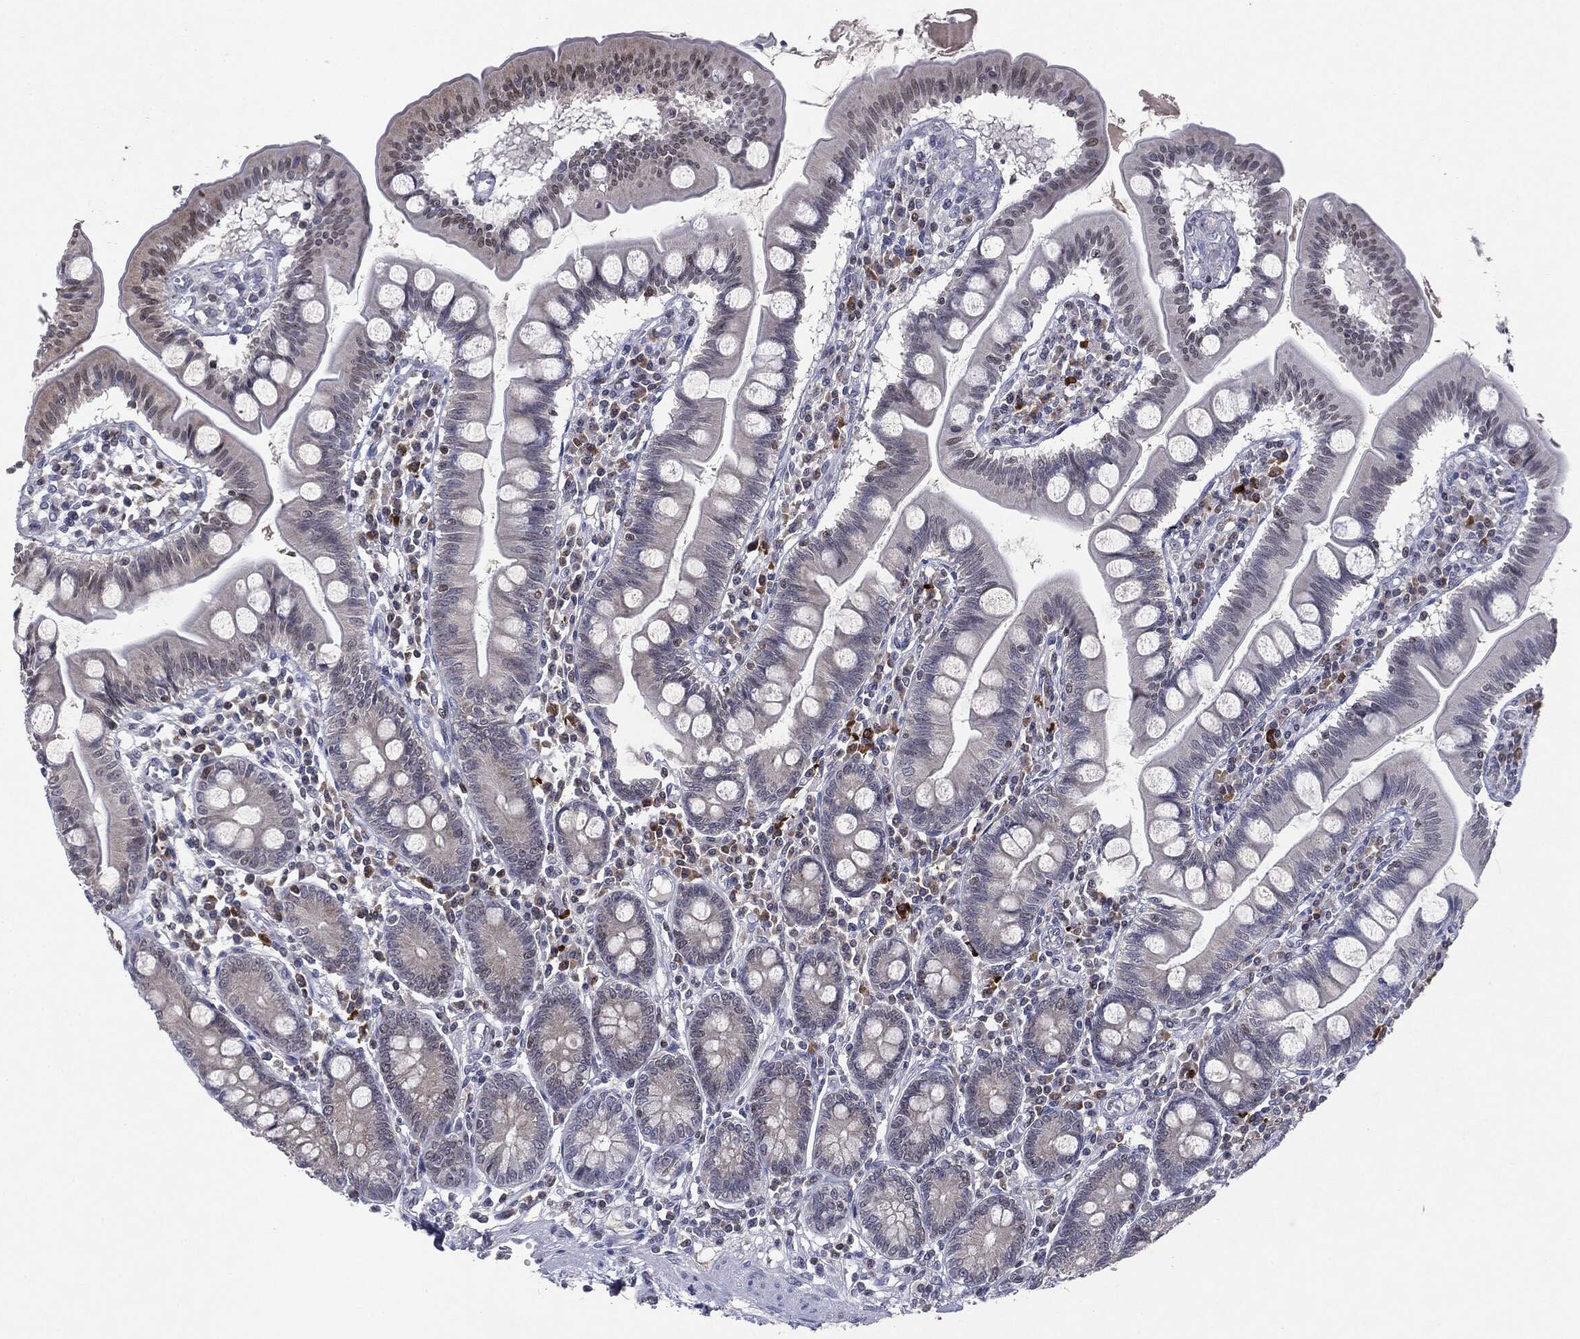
{"staining": {"intensity": "weak", "quantity": "<25%", "location": "cytoplasmic/membranous"}, "tissue": "small intestine", "cell_type": "Glandular cells", "image_type": "normal", "snomed": [{"axis": "morphology", "description": "Normal tissue, NOS"}, {"axis": "topography", "description": "Small intestine"}], "caption": "DAB immunohistochemical staining of unremarkable small intestine displays no significant positivity in glandular cells. The staining is performed using DAB (3,3'-diaminobenzidine) brown chromogen with nuclei counter-stained in using hematoxylin.", "gene": "KIF2C", "patient": {"sex": "male", "age": 88}}